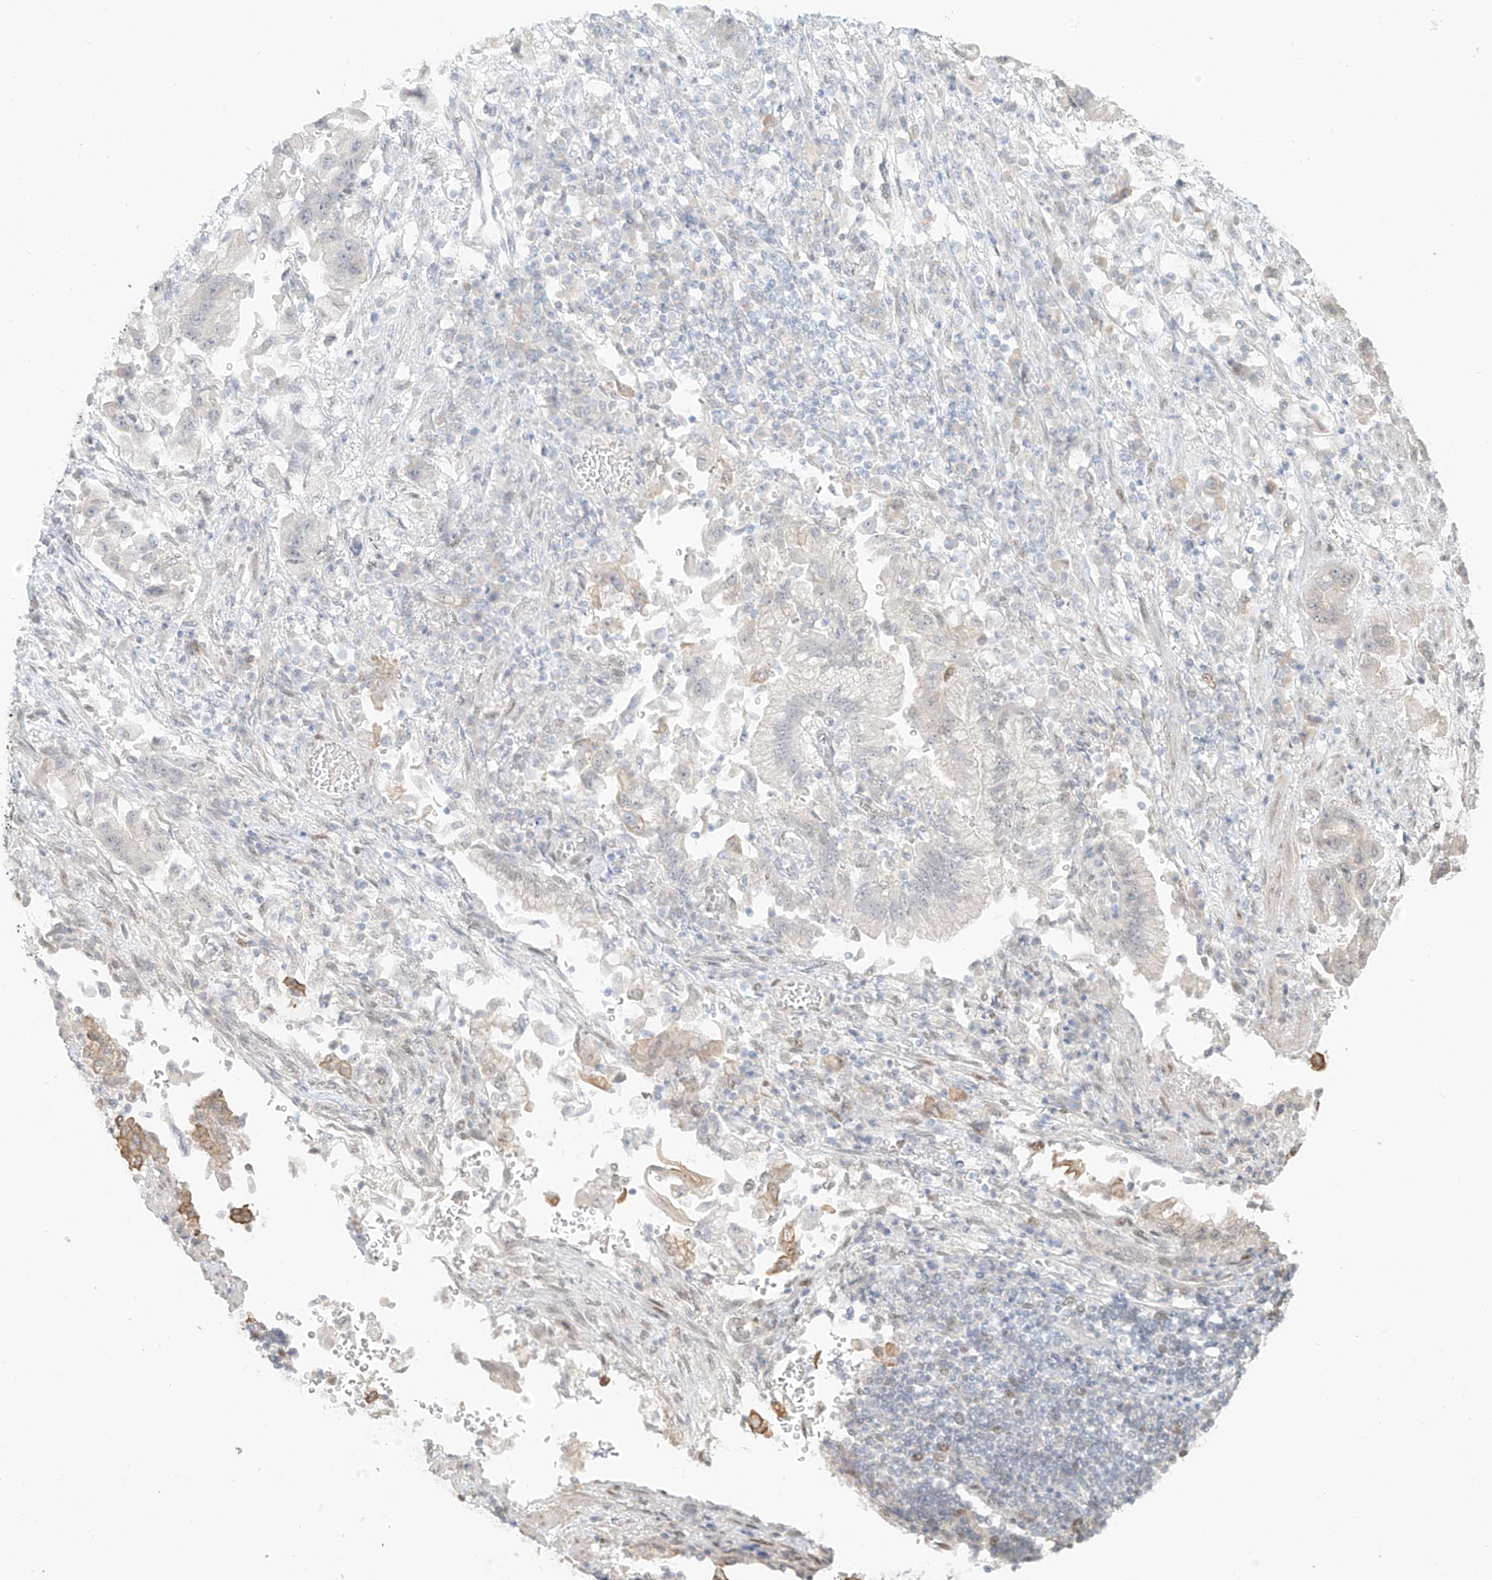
{"staining": {"intensity": "negative", "quantity": "none", "location": "none"}, "tissue": "stomach cancer", "cell_type": "Tumor cells", "image_type": "cancer", "snomed": [{"axis": "morphology", "description": "Adenocarcinoma, NOS"}, {"axis": "topography", "description": "Stomach"}], "caption": "Immunohistochemical staining of stomach cancer (adenocarcinoma) reveals no significant positivity in tumor cells.", "gene": "ZNF774", "patient": {"sex": "male", "age": 62}}